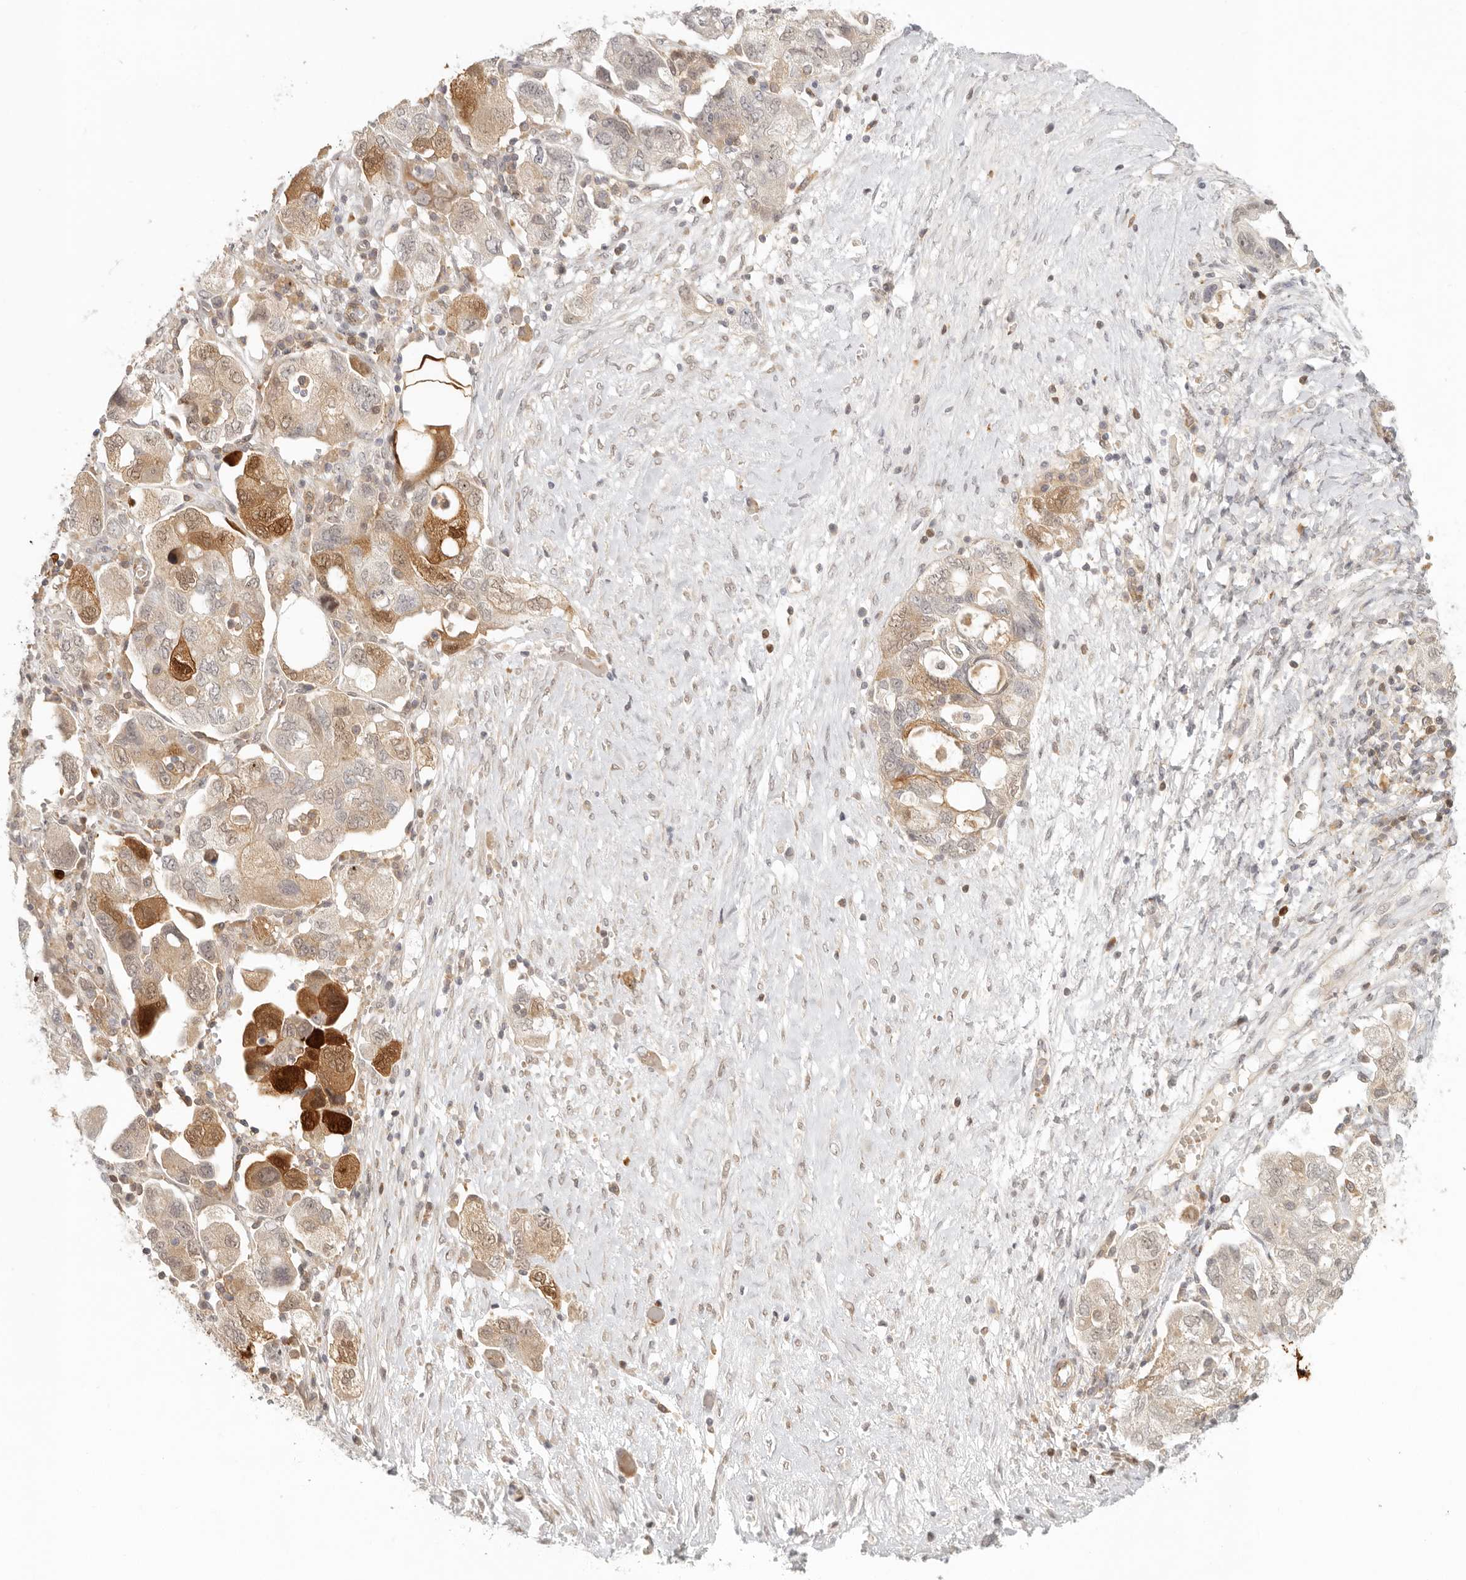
{"staining": {"intensity": "moderate", "quantity": ">75%", "location": "cytoplasmic/membranous,nuclear"}, "tissue": "ovarian cancer", "cell_type": "Tumor cells", "image_type": "cancer", "snomed": [{"axis": "morphology", "description": "Carcinoma, NOS"}, {"axis": "morphology", "description": "Cystadenocarcinoma, serous, NOS"}, {"axis": "topography", "description": "Ovary"}], "caption": "Ovarian cancer (carcinoma) was stained to show a protein in brown. There is medium levels of moderate cytoplasmic/membranous and nuclear positivity in about >75% of tumor cells. (Brightfield microscopy of DAB IHC at high magnification).", "gene": "AHDC1", "patient": {"sex": "female", "age": 69}}